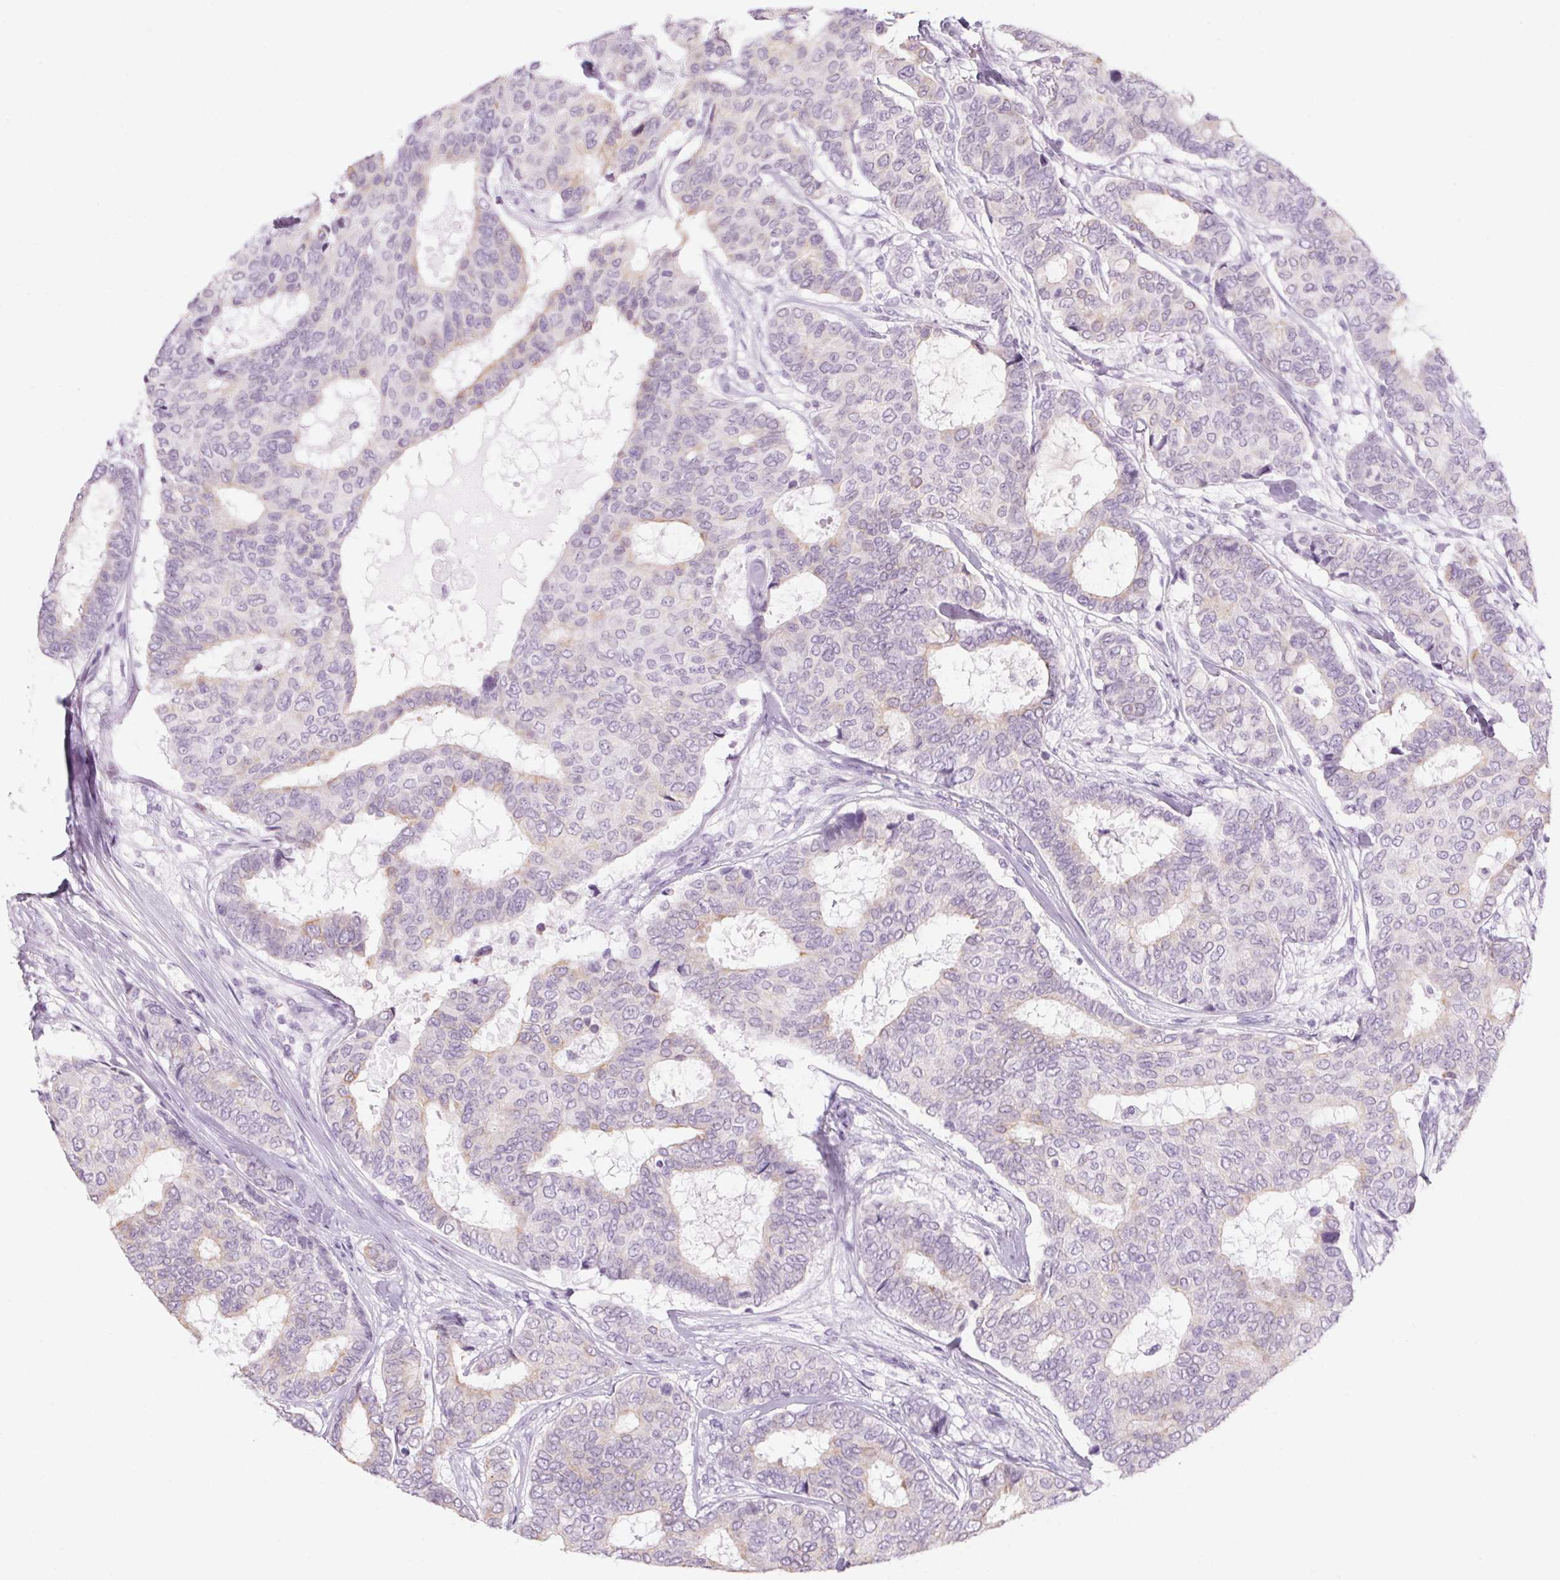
{"staining": {"intensity": "negative", "quantity": "none", "location": "none"}, "tissue": "breast cancer", "cell_type": "Tumor cells", "image_type": "cancer", "snomed": [{"axis": "morphology", "description": "Duct carcinoma"}, {"axis": "topography", "description": "Breast"}], "caption": "High magnification brightfield microscopy of breast invasive ductal carcinoma stained with DAB (brown) and counterstained with hematoxylin (blue): tumor cells show no significant expression.", "gene": "RPTN", "patient": {"sex": "female", "age": 75}}